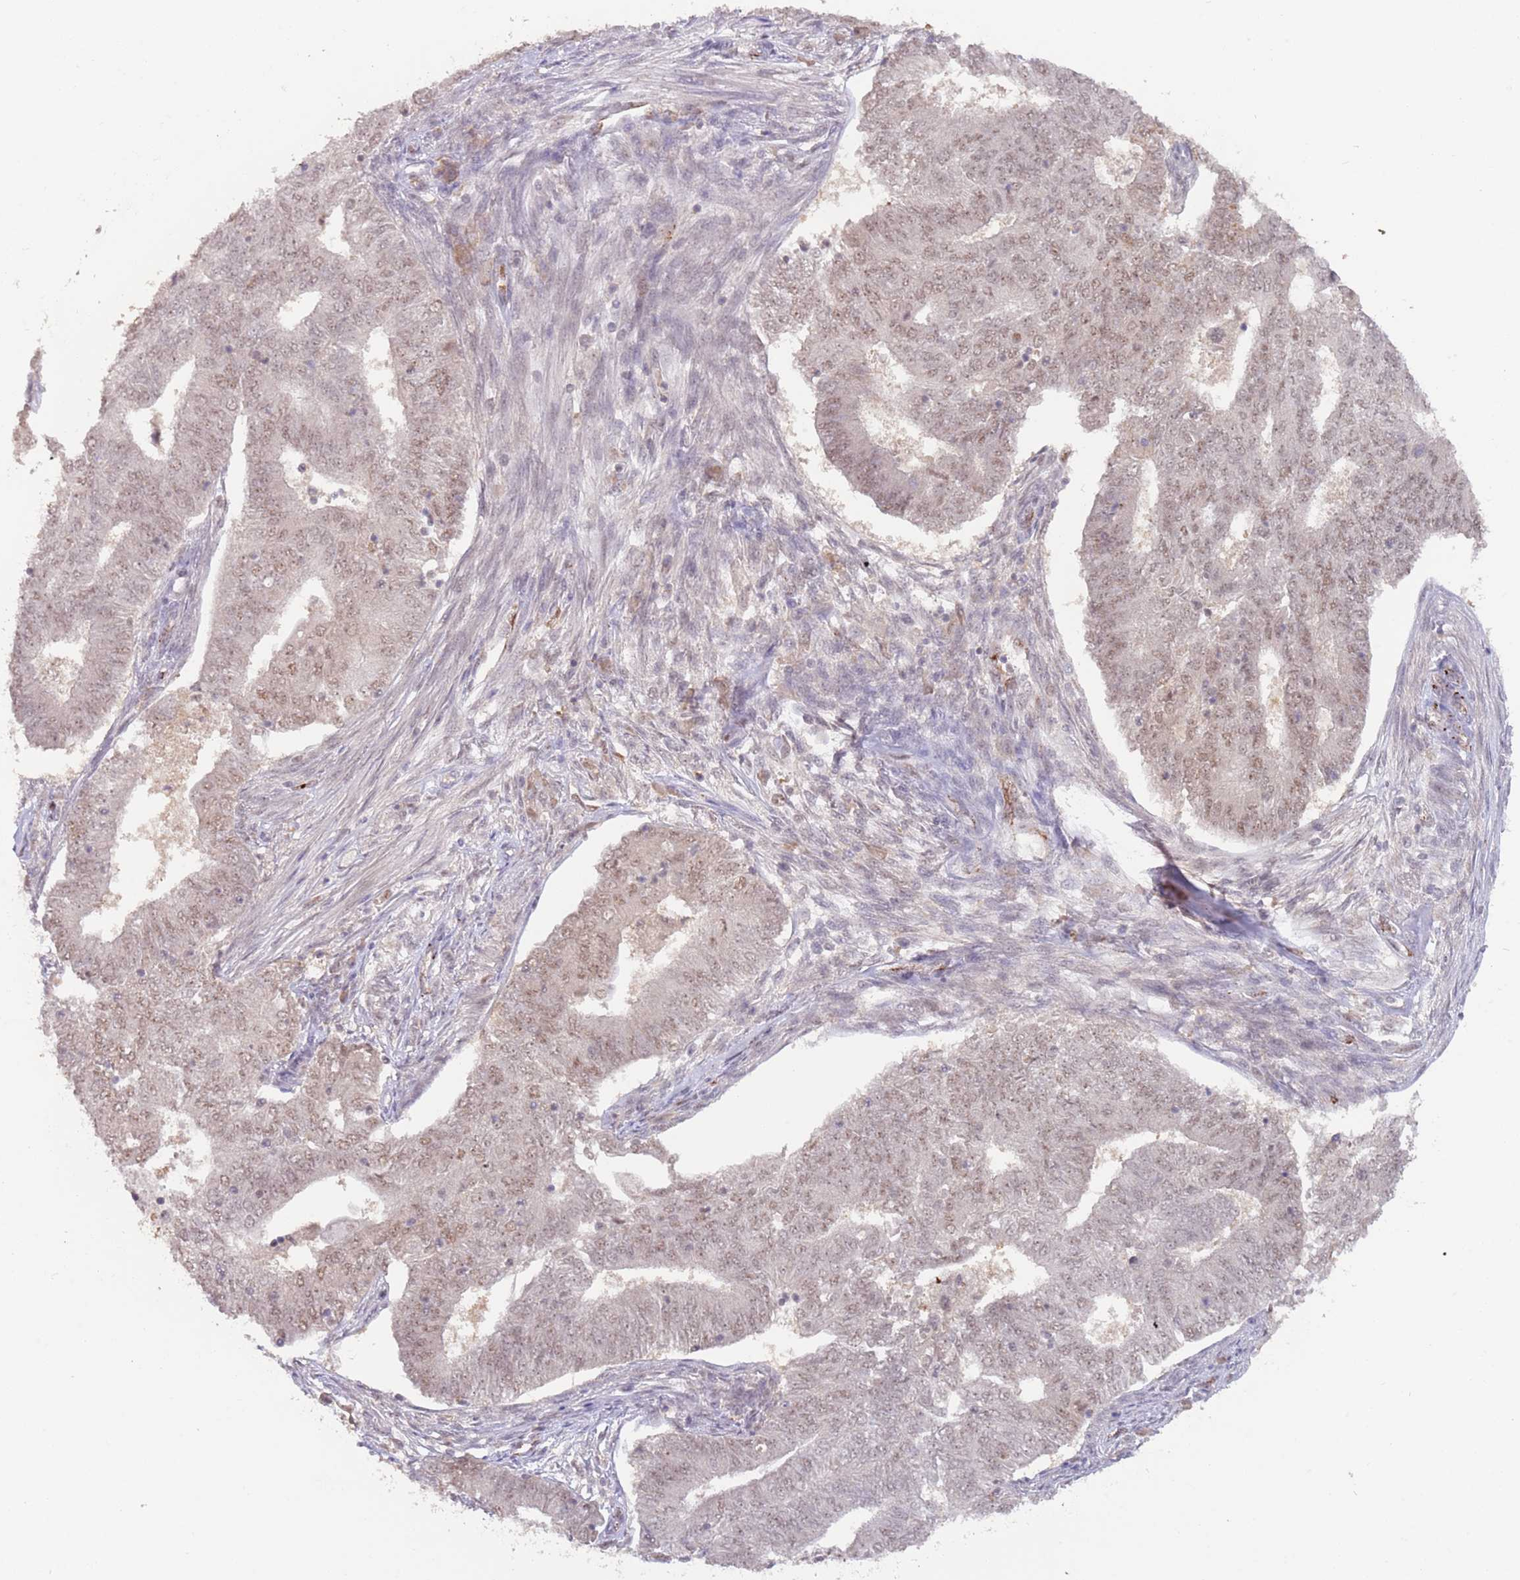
{"staining": {"intensity": "weak", "quantity": "25%-75%", "location": "nuclear"}, "tissue": "endometrial cancer", "cell_type": "Tumor cells", "image_type": "cancer", "snomed": [{"axis": "morphology", "description": "Adenocarcinoma, NOS"}, {"axis": "topography", "description": "Endometrium"}], "caption": "The micrograph reveals staining of endometrial cancer (adenocarcinoma), revealing weak nuclear protein staining (brown color) within tumor cells.", "gene": "RFXANK", "patient": {"sex": "female", "age": 62}}